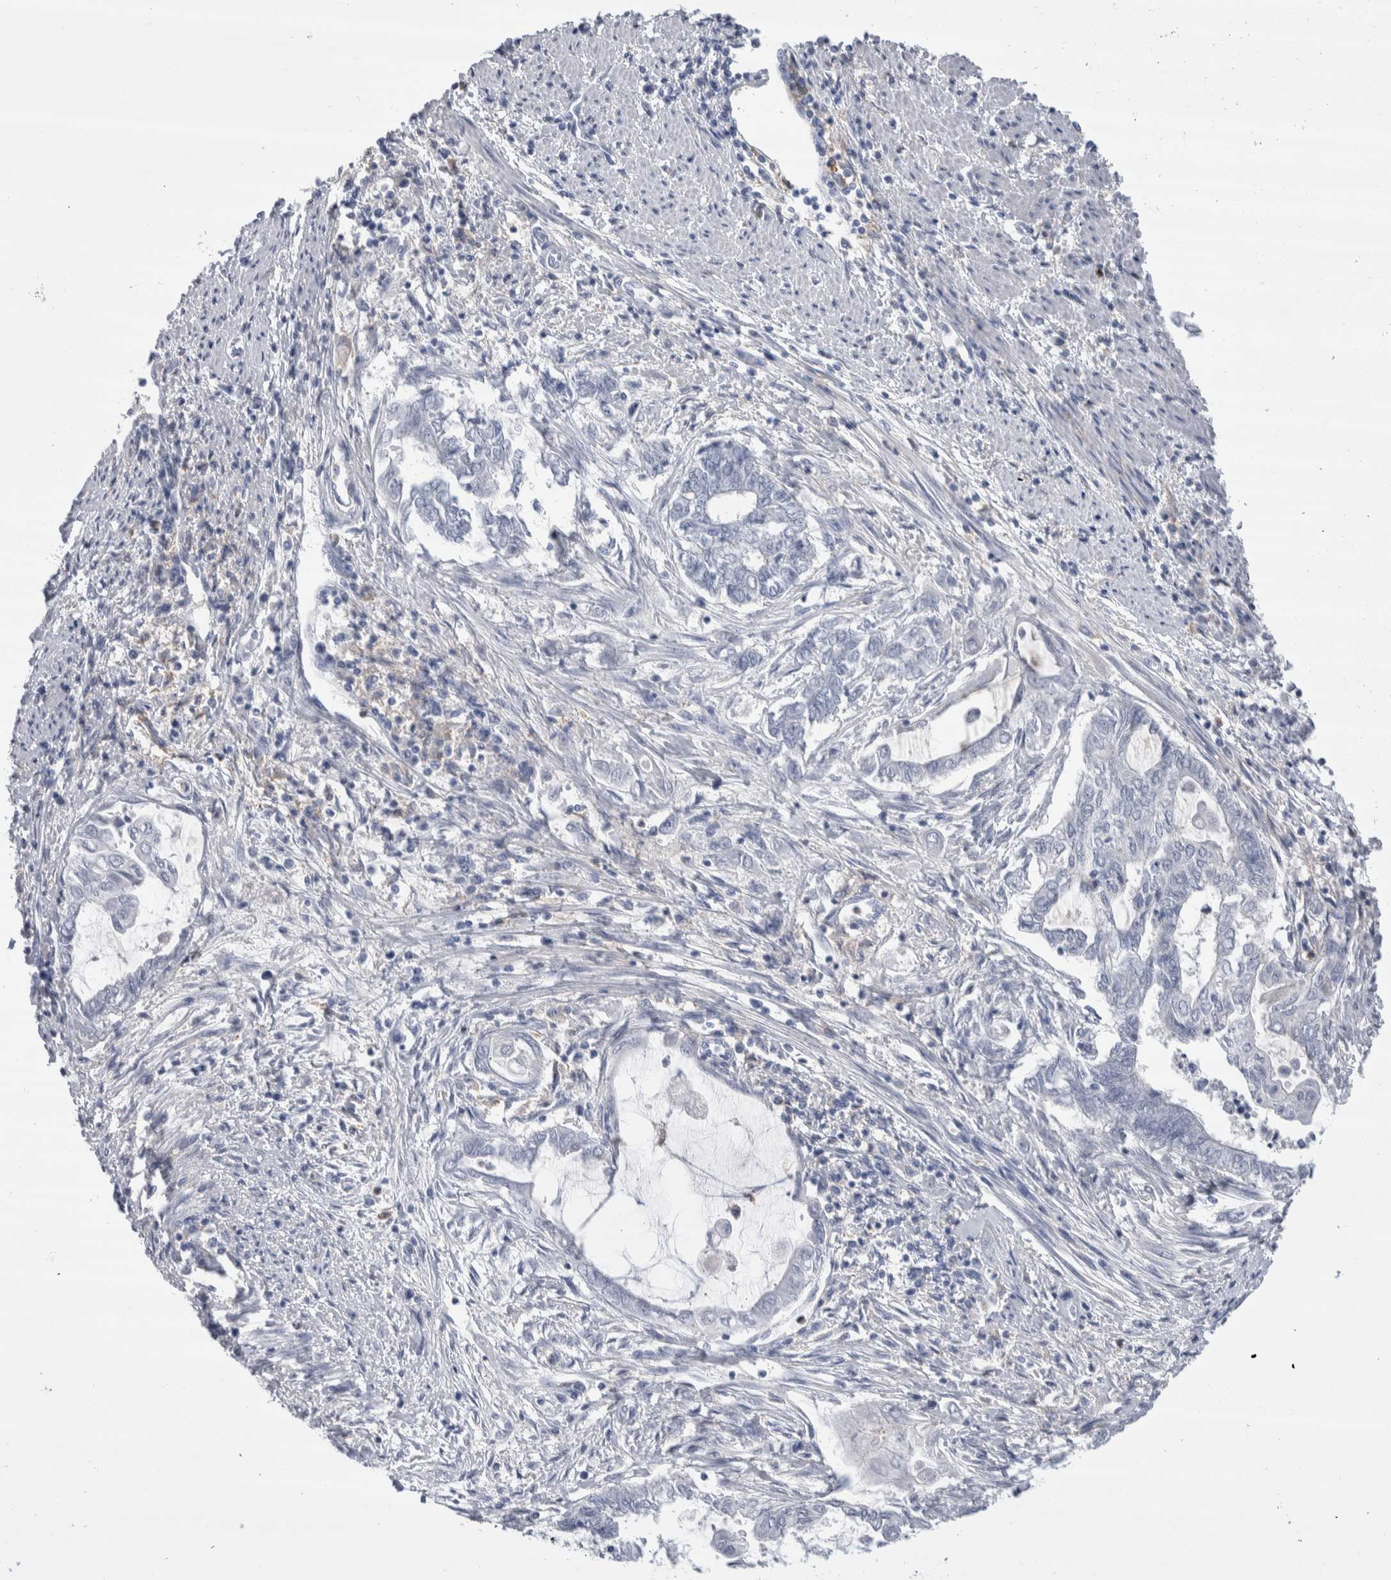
{"staining": {"intensity": "negative", "quantity": "none", "location": "none"}, "tissue": "endometrial cancer", "cell_type": "Tumor cells", "image_type": "cancer", "snomed": [{"axis": "morphology", "description": "Adenocarcinoma, NOS"}, {"axis": "topography", "description": "Uterus"}, {"axis": "topography", "description": "Endometrium"}], "caption": "Tumor cells show no significant staining in endometrial cancer (adenocarcinoma).", "gene": "LURAP1L", "patient": {"sex": "female", "age": 70}}